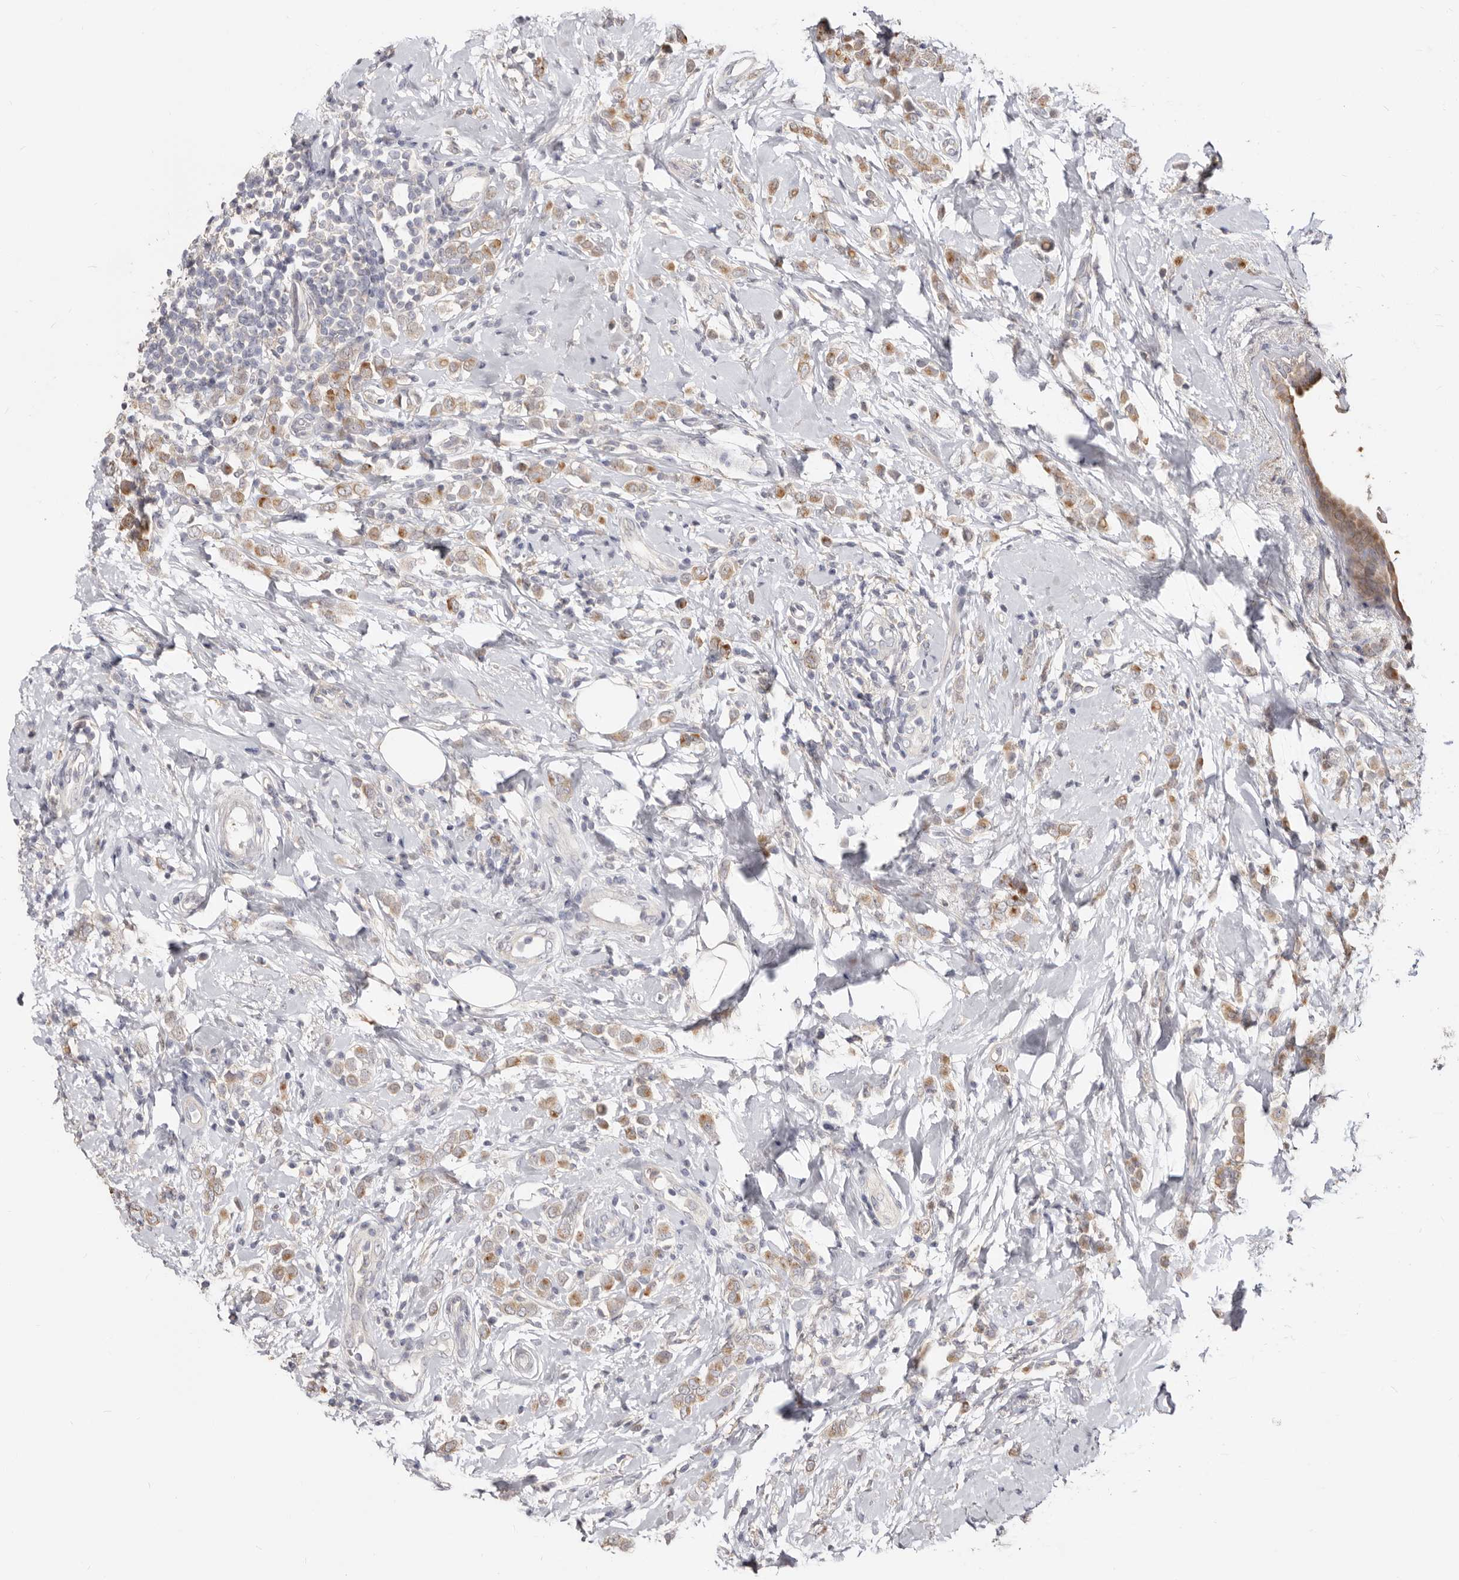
{"staining": {"intensity": "moderate", "quantity": ">75%", "location": "cytoplasmic/membranous"}, "tissue": "breast cancer", "cell_type": "Tumor cells", "image_type": "cancer", "snomed": [{"axis": "morphology", "description": "Lobular carcinoma"}, {"axis": "topography", "description": "Breast"}], "caption": "Breast cancer was stained to show a protein in brown. There is medium levels of moderate cytoplasmic/membranous expression in approximately >75% of tumor cells.", "gene": "TC2N", "patient": {"sex": "female", "age": 47}}